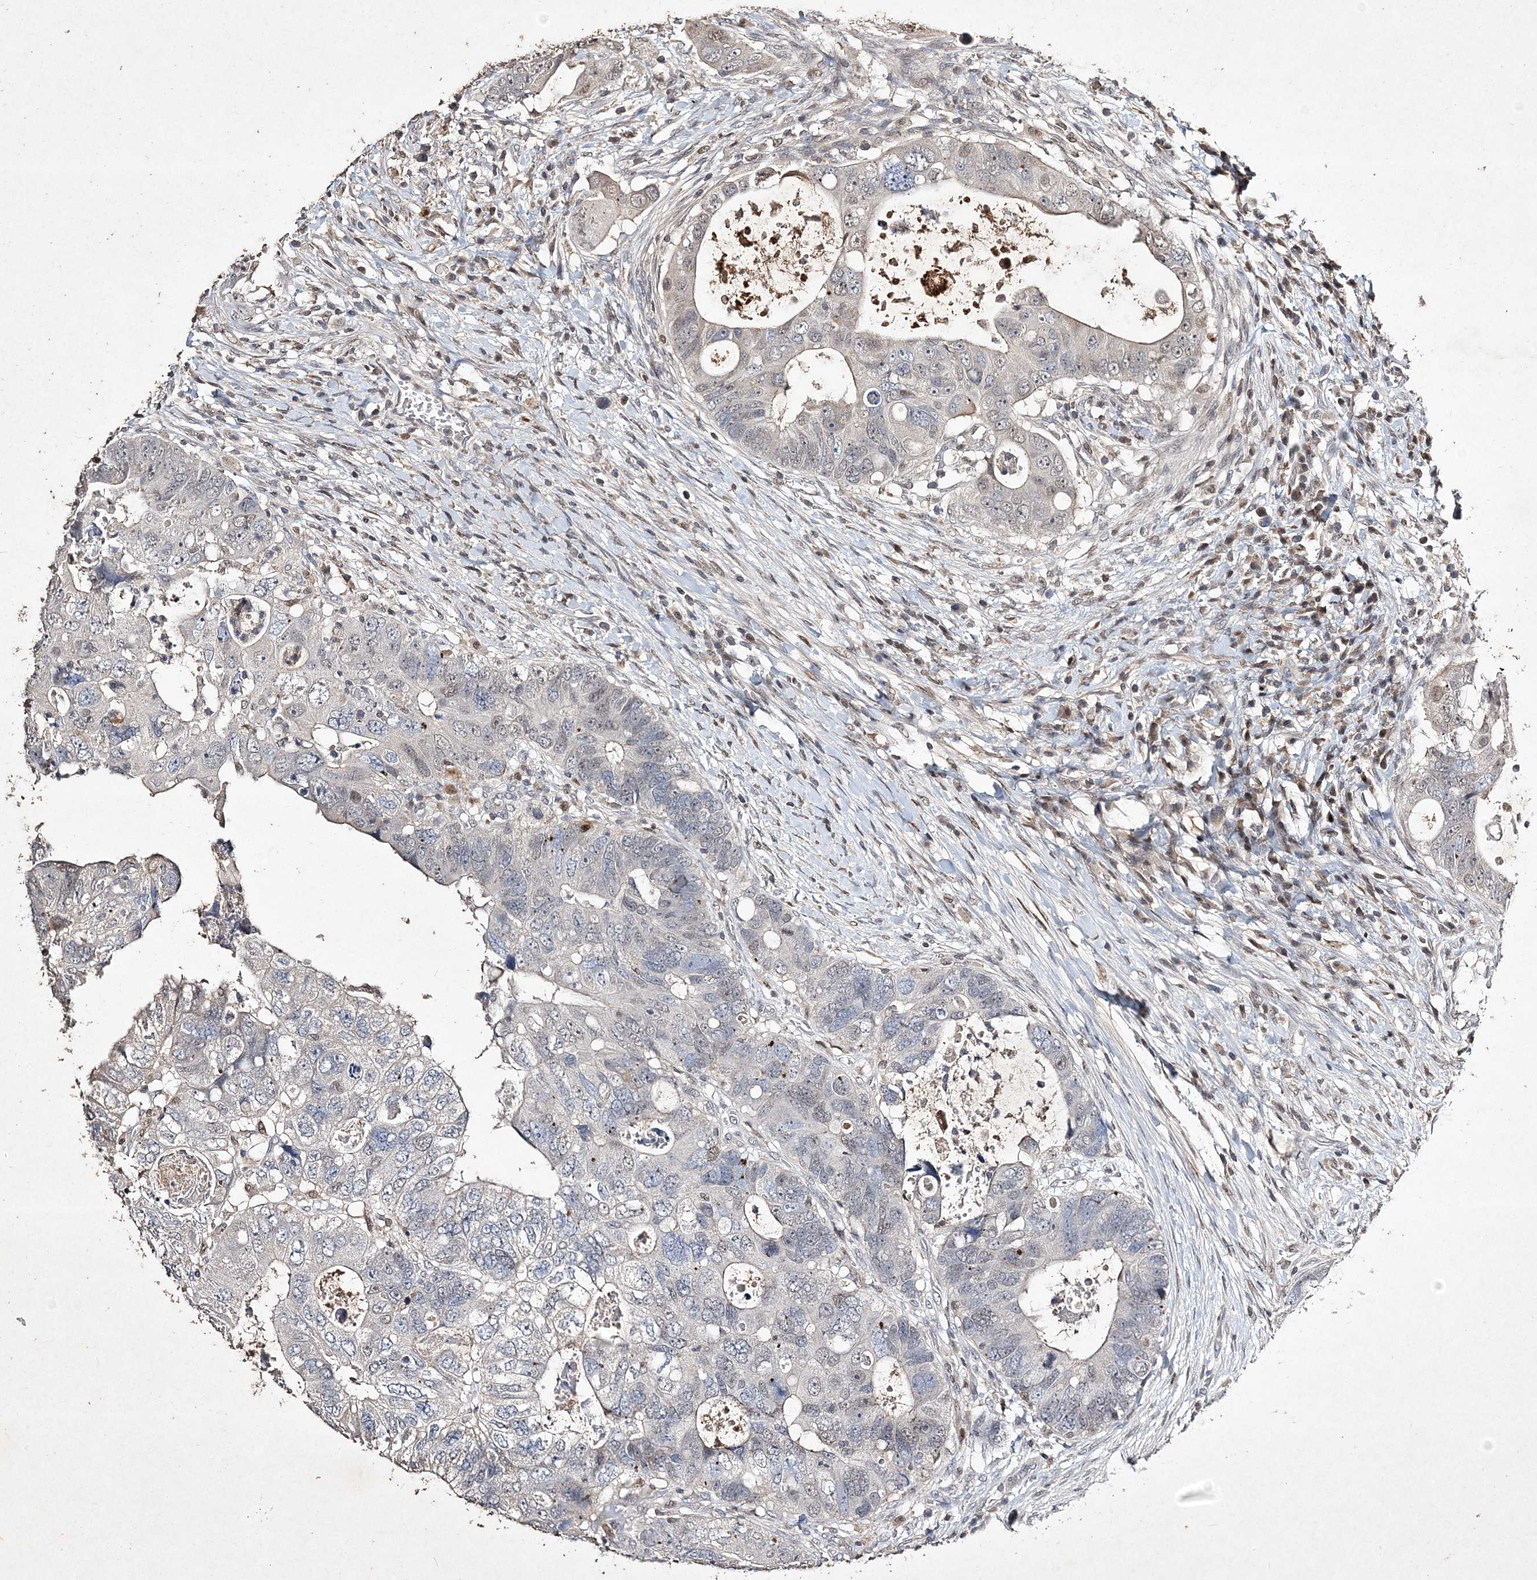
{"staining": {"intensity": "weak", "quantity": "<25%", "location": "nuclear"}, "tissue": "colorectal cancer", "cell_type": "Tumor cells", "image_type": "cancer", "snomed": [{"axis": "morphology", "description": "Adenocarcinoma, NOS"}, {"axis": "topography", "description": "Rectum"}], "caption": "An image of colorectal cancer stained for a protein displays no brown staining in tumor cells.", "gene": "C3orf38", "patient": {"sex": "male", "age": 59}}